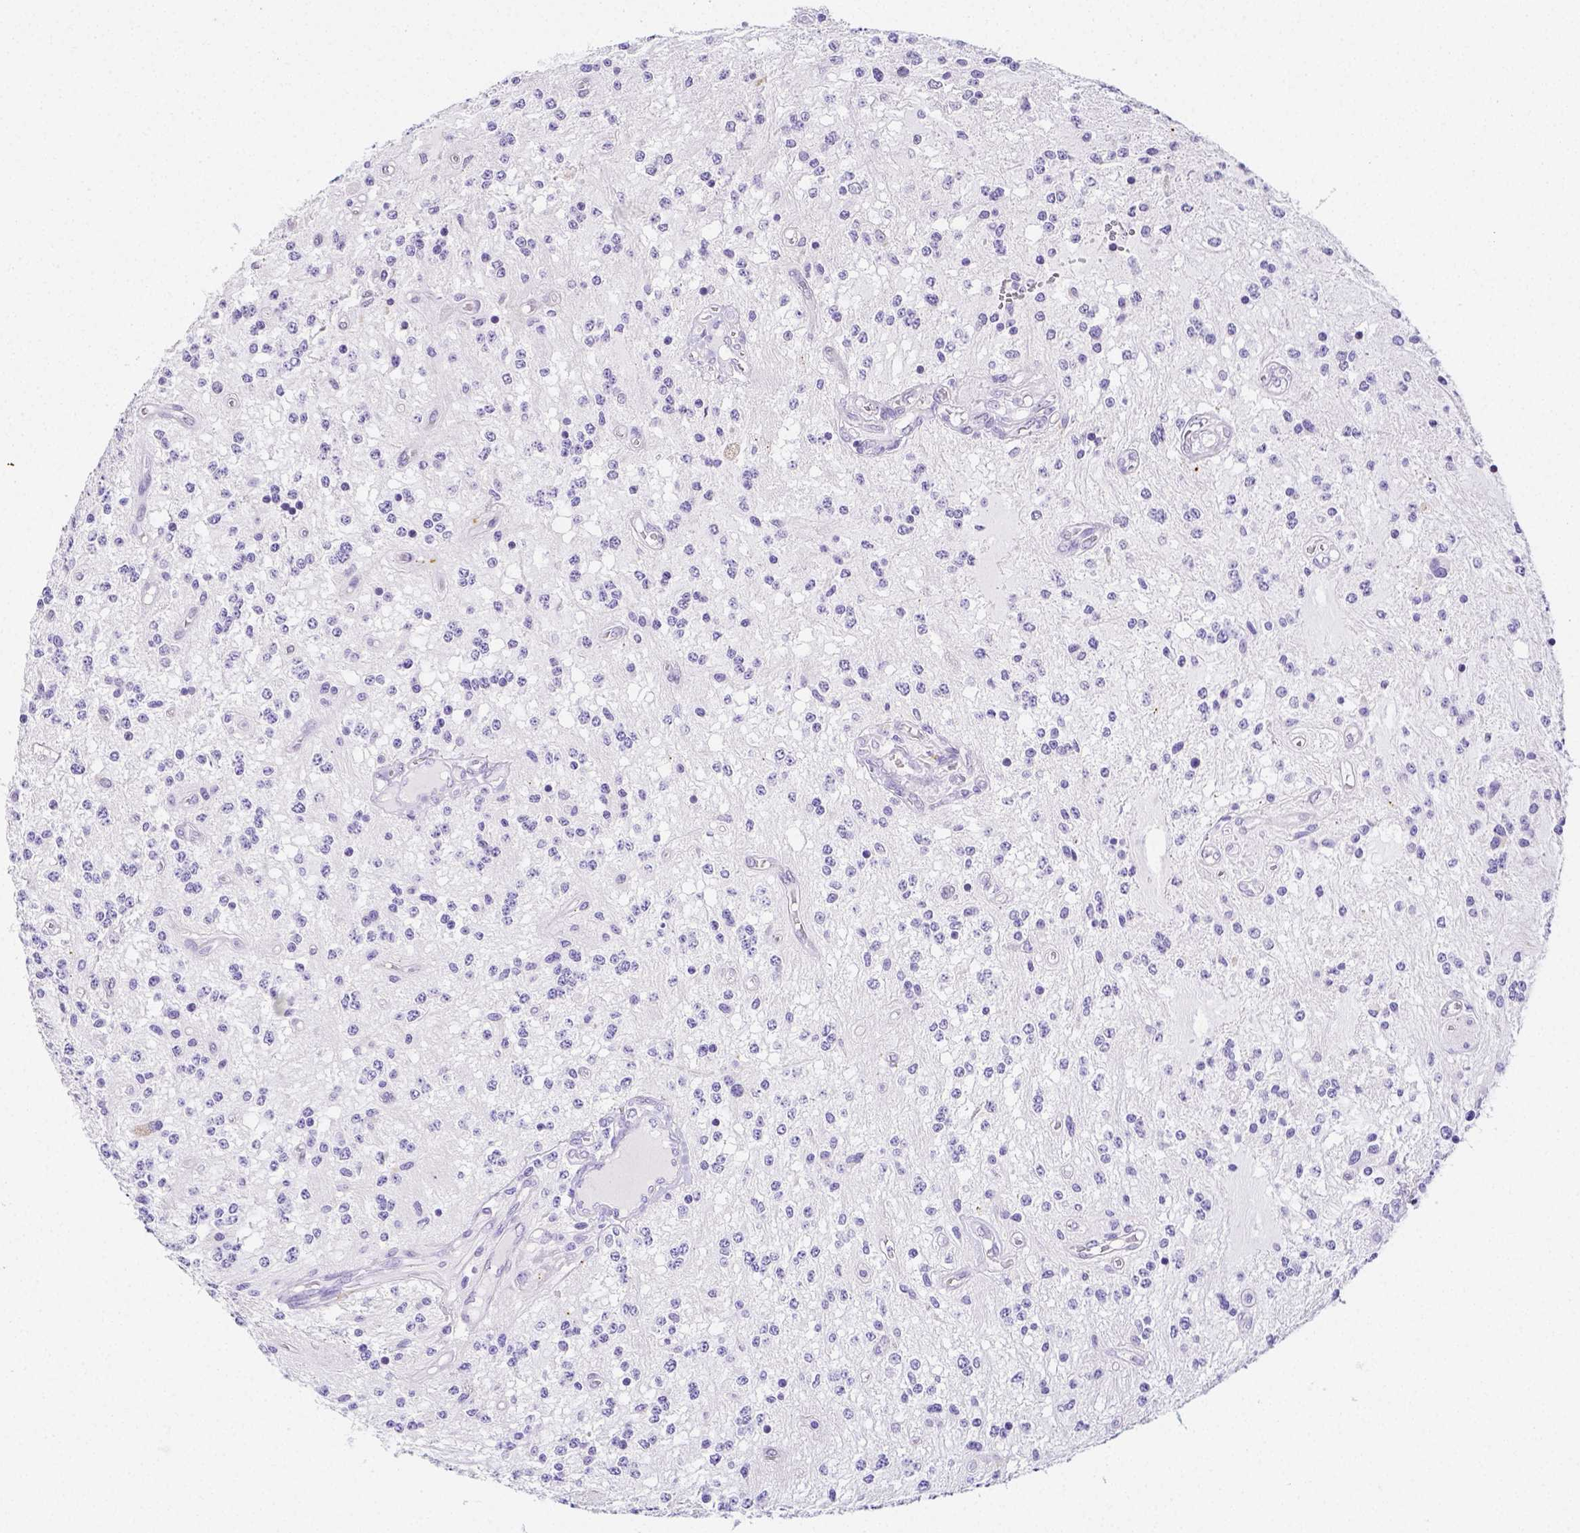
{"staining": {"intensity": "negative", "quantity": "none", "location": "none"}, "tissue": "glioma", "cell_type": "Tumor cells", "image_type": "cancer", "snomed": [{"axis": "morphology", "description": "Glioma, malignant, Low grade"}, {"axis": "topography", "description": "Cerebellum"}], "caption": "A high-resolution photomicrograph shows immunohistochemistry (IHC) staining of glioma, which shows no significant positivity in tumor cells.", "gene": "ARHGAP36", "patient": {"sex": "female", "age": 14}}